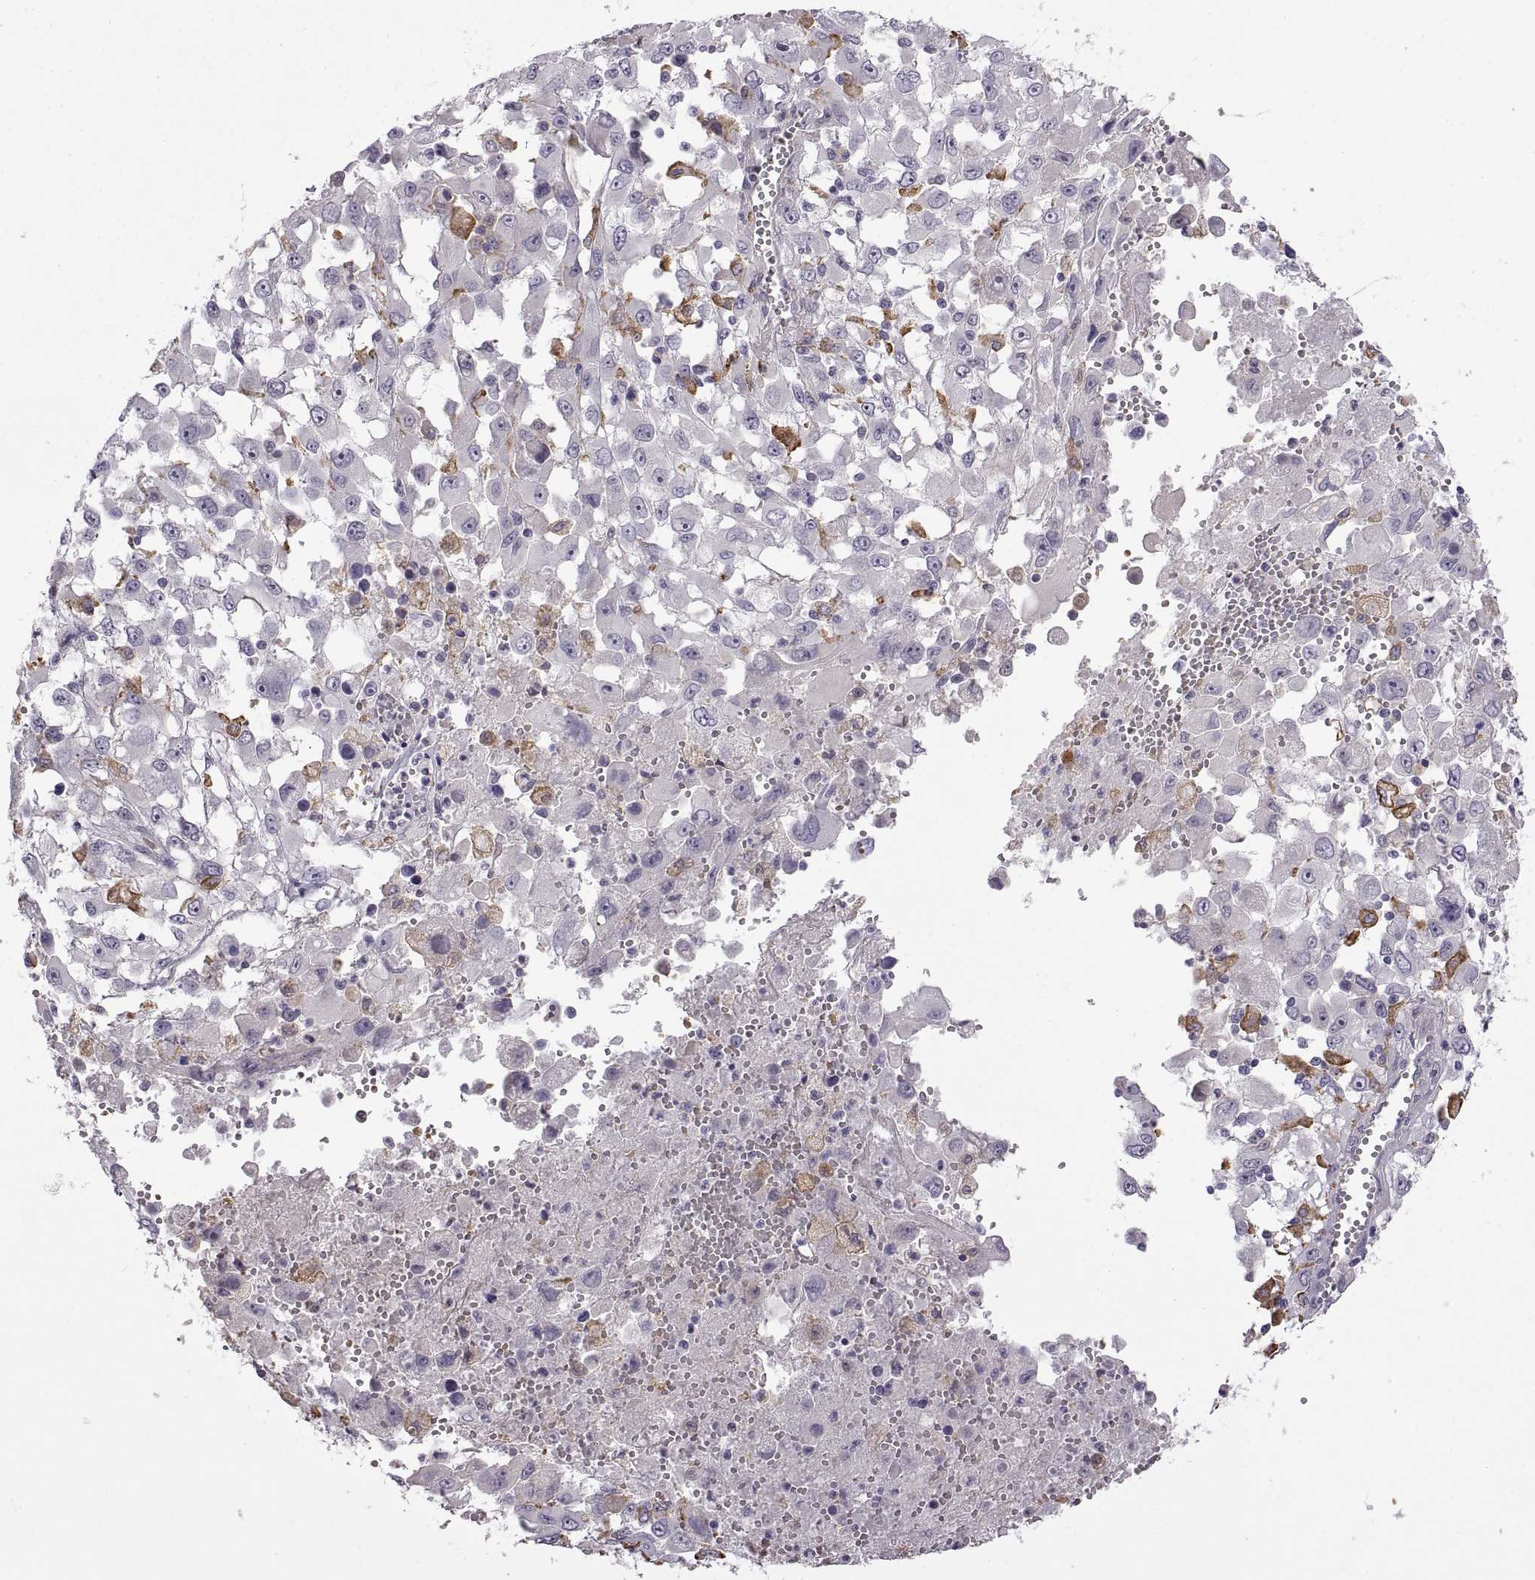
{"staining": {"intensity": "negative", "quantity": "none", "location": "none"}, "tissue": "melanoma", "cell_type": "Tumor cells", "image_type": "cancer", "snomed": [{"axis": "morphology", "description": "Malignant melanoma, Metastatic site"}, {"axis": "topography", "description": "Soft tissue"}], "caption": "DAB (3,3'-diaminobenzidine) immunohistochemical staining of melanoma demonstrates no significant positivity in tumor cells.", "gene": "MEIOC", "patient": {"sex": "male", "age": 50}}